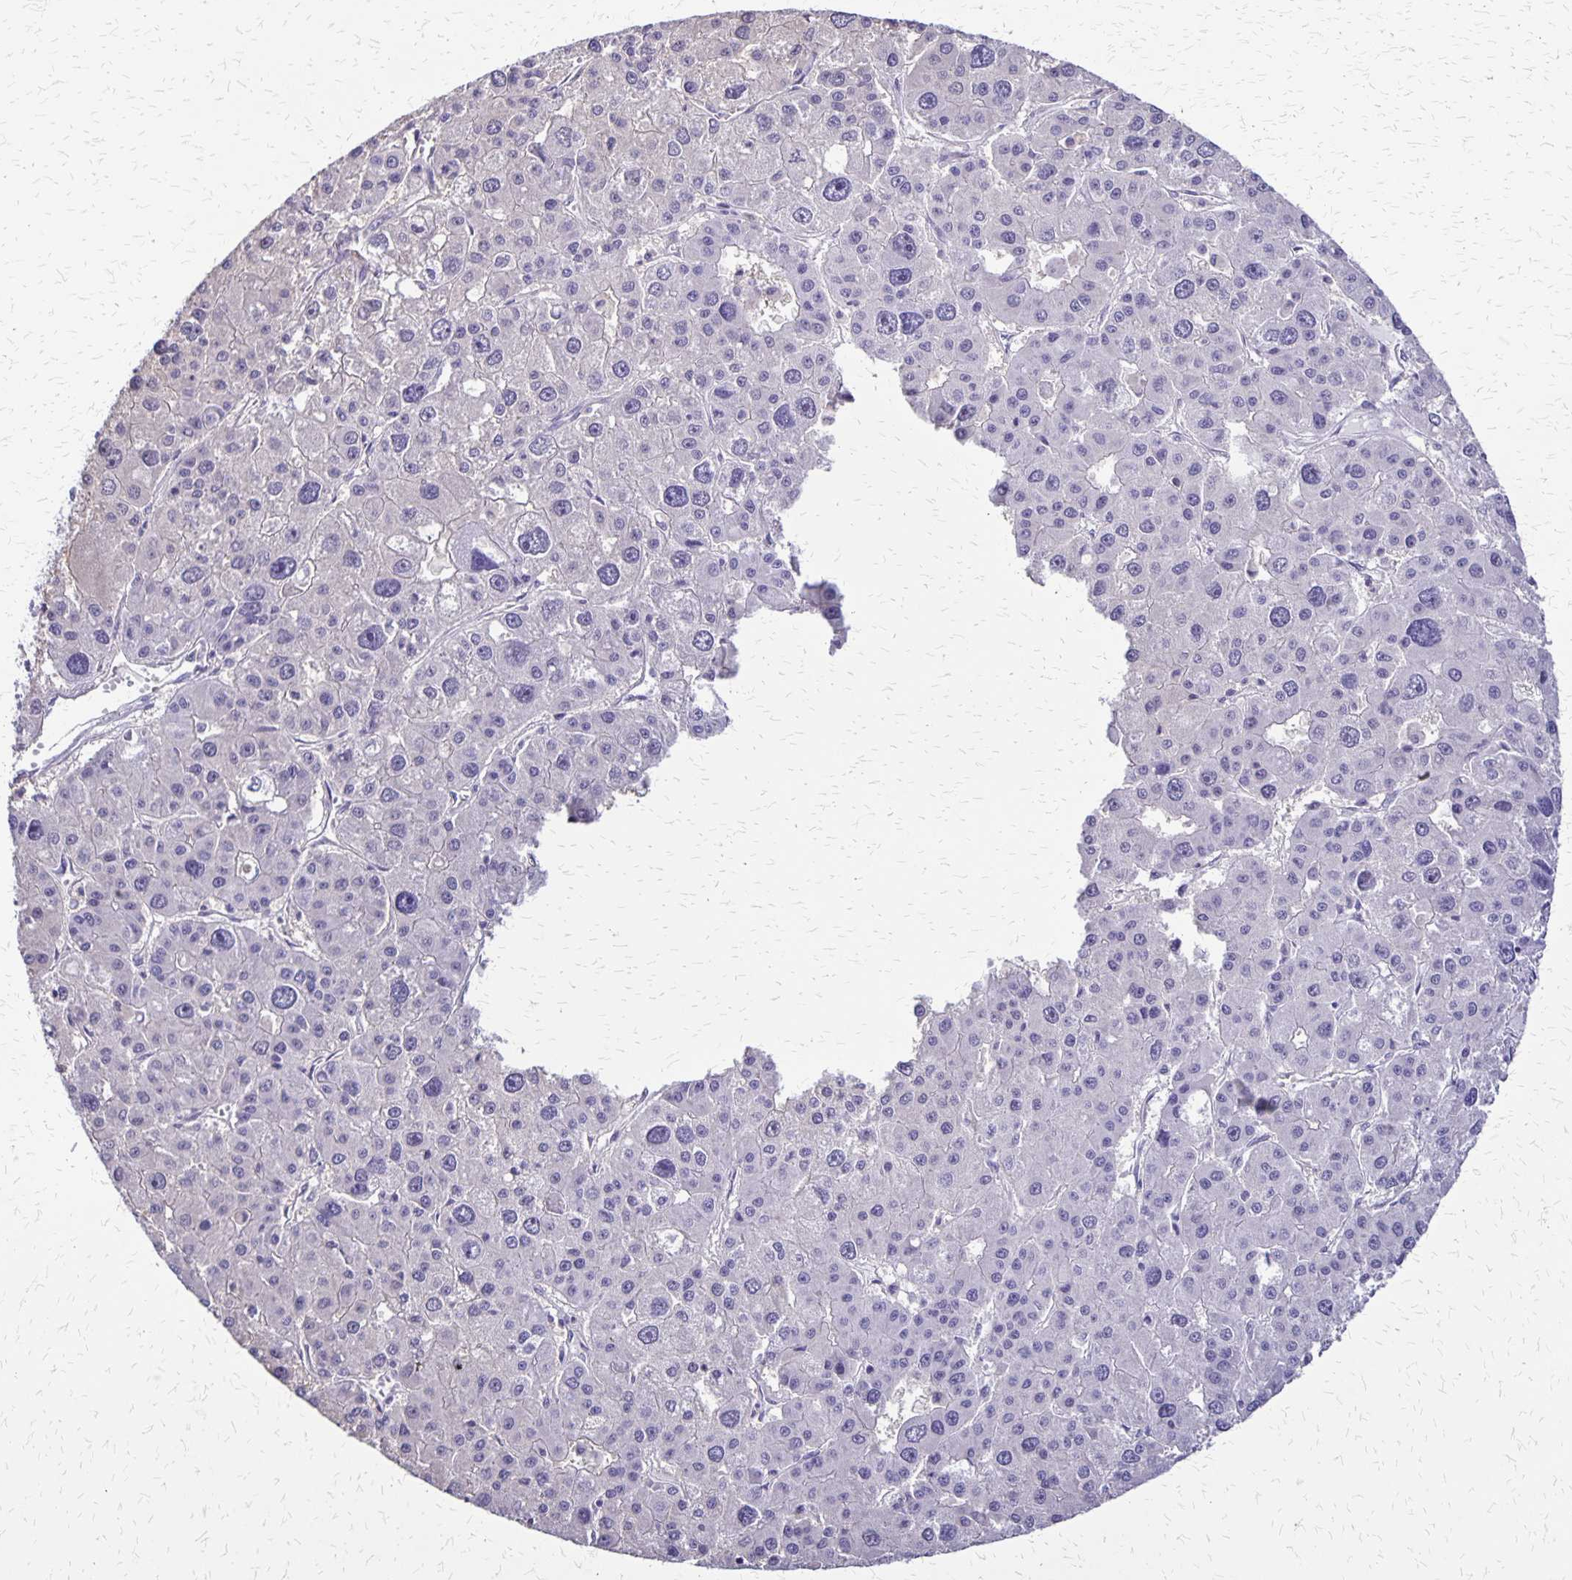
{"staining": {"intensity": "negative", "quantity": "none", "location": "none"}, "tissue": "liver cancer", "cell_type": "Tumor cells", "image_type": "cancer", "snomed": [{"axis": "morphology", "description": "Carcinoma, Hepatocellular, NOS"}, {"axis": "topography", "description": "Liver"}], "caption": "A histopathology image of human liver cancer (hepatocellular carcinoma) is negative for staining in tumor cells. Brightfield microscopy of immunohistochemistry (IHC) stained with DAB (brown) and hematoxylin (blue), captured at high magnification.", "gene": "SI", "patient": {"sex": "male", "age": 73}}